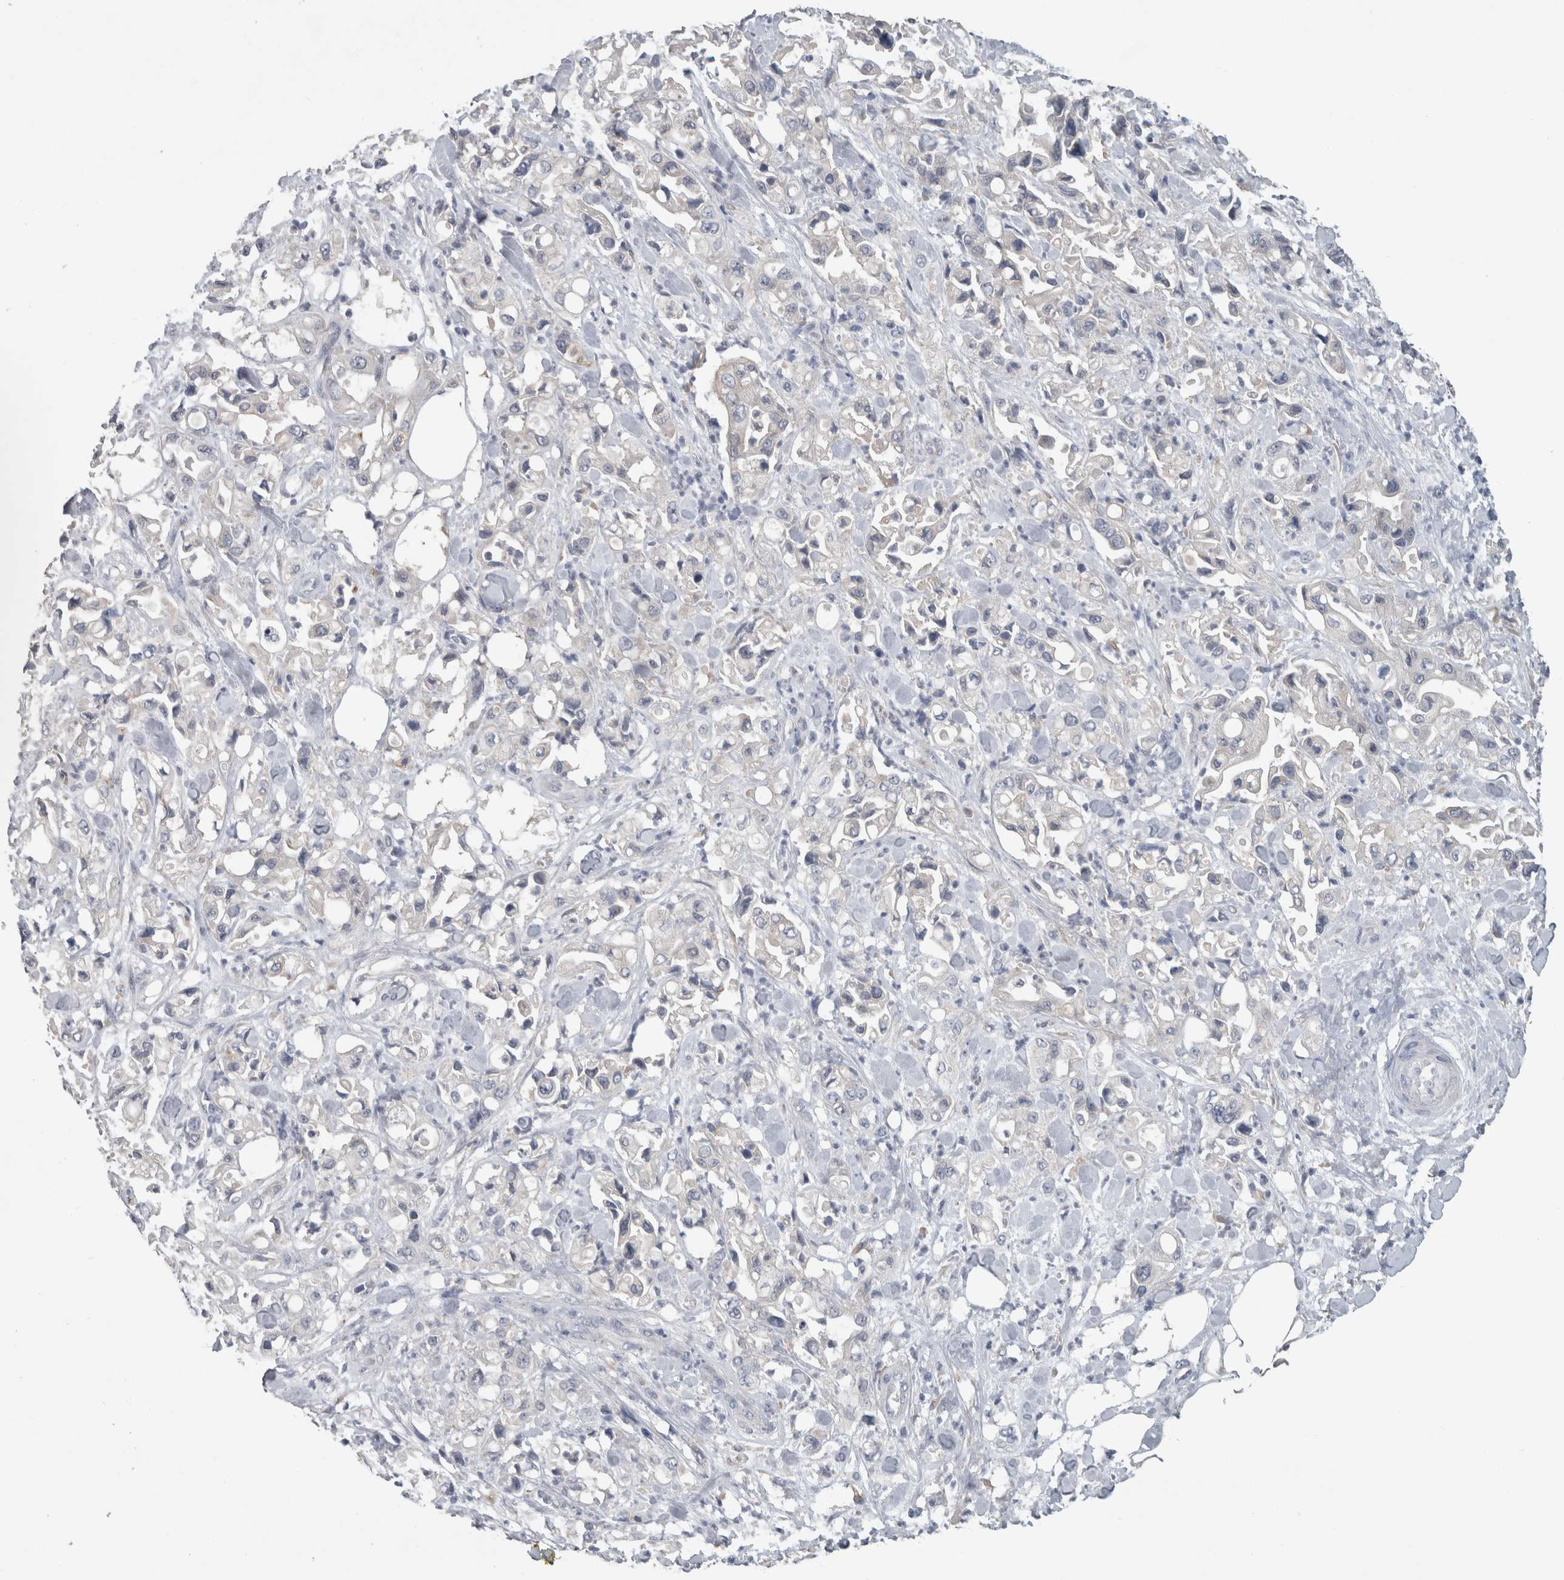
{"staining": {"intensity": "negative", "quantity": "none", "location": "none"}, "tissue": "pancreatic cancer", "cell_type": "Tumor cells", "image_type": "cancer", "snomed": [{"axis": "morphology", "description": "Adenocarcinoma, NOS"}, {"axis": "topography", "description": "Pancreas"}], "caption": "Immunohistochemistry micrograph of human pancreatic cancer (adenocarcinoma) stained for a protein (brown), which reveals no positivity in tumor cells. (DAB immunohistochemistry visualized using brightfield microscopy, high magnification).", "gene": "SLC22A11", "patient": {"sex": "male", "age": 70}}